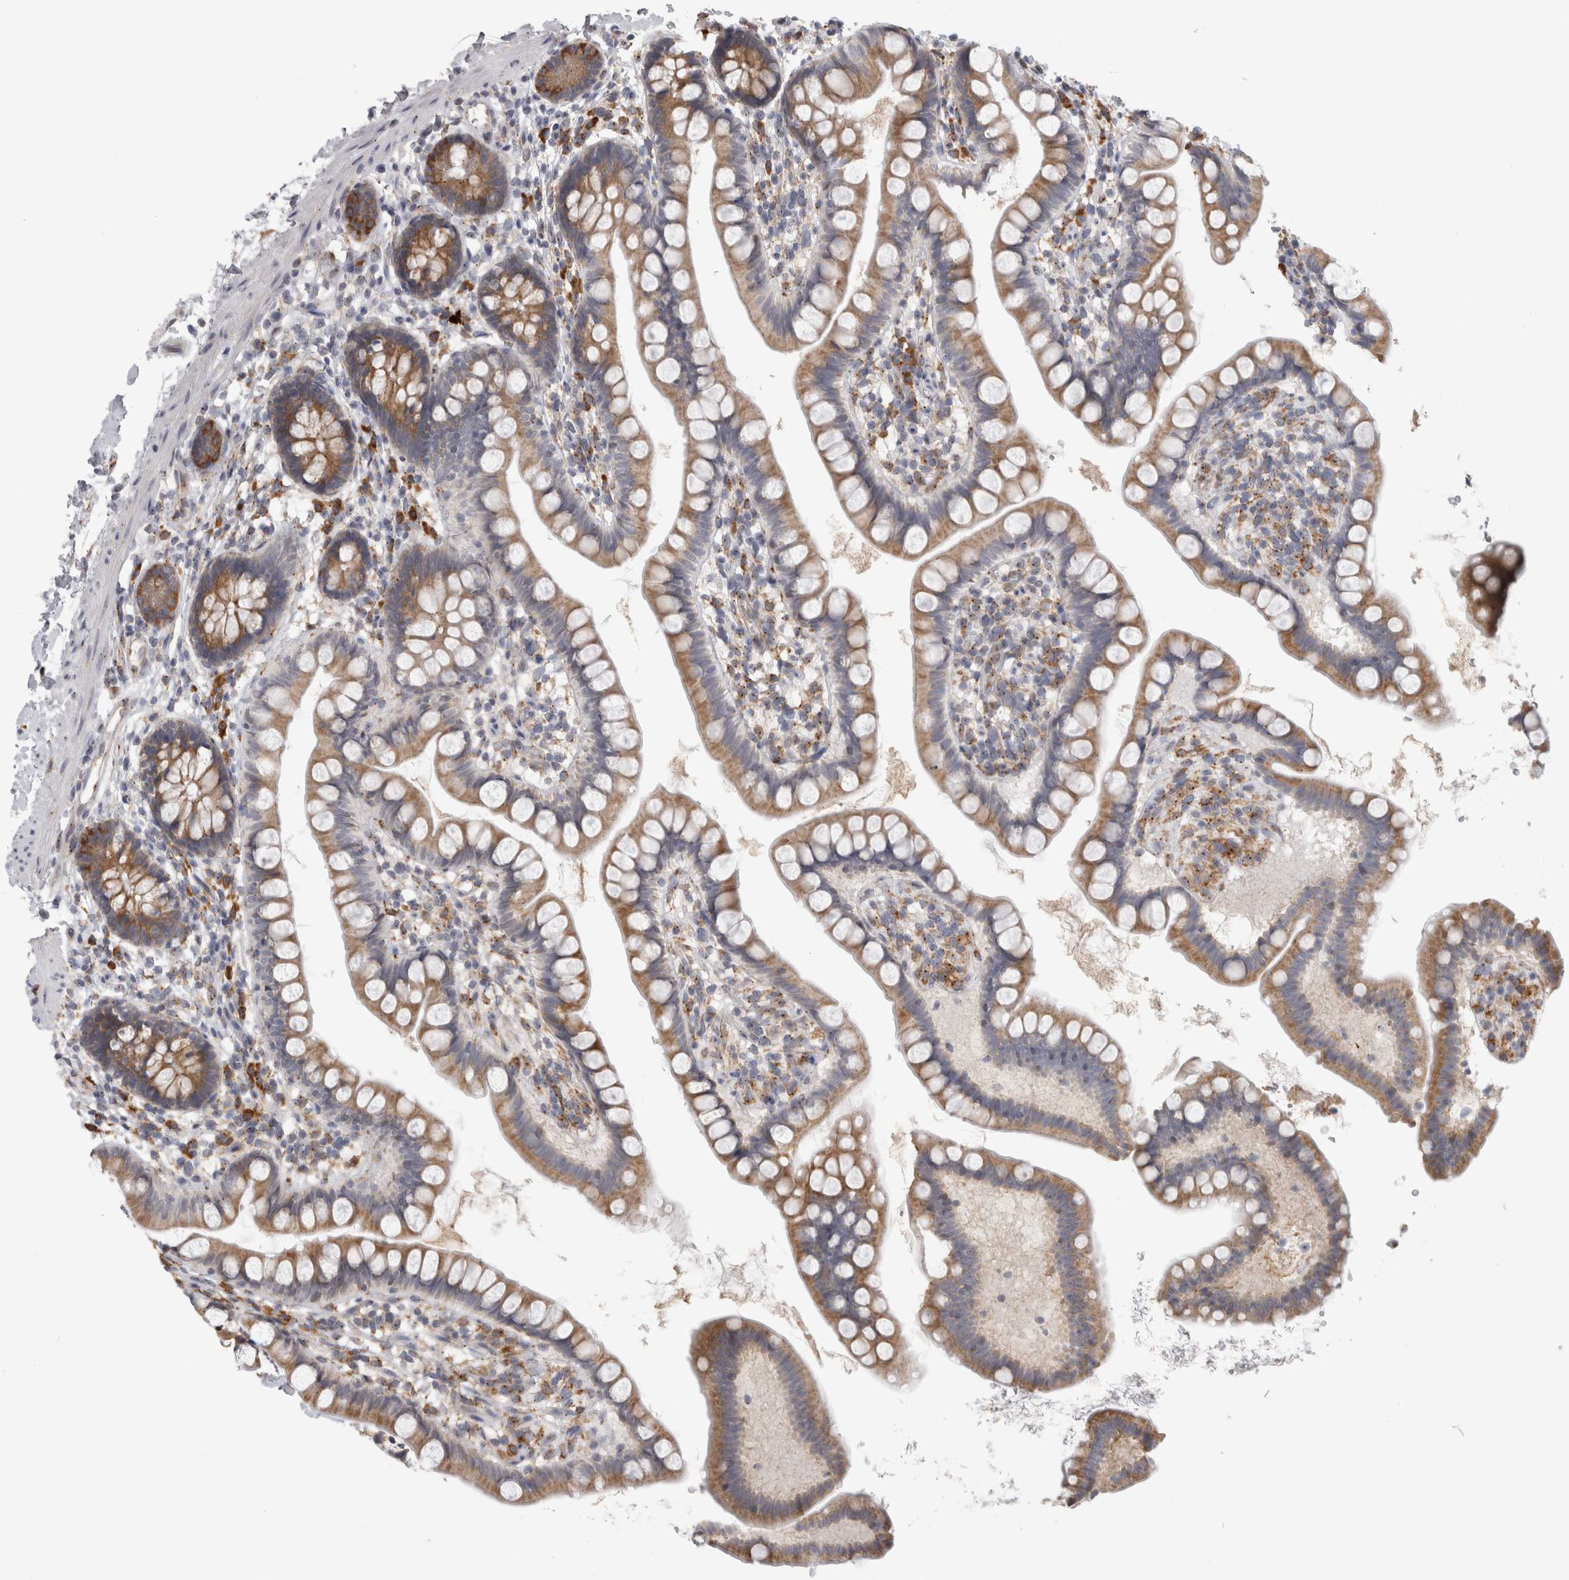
{"staining": {"intensity": "moderate", "quantity": "25%-75%", "location": "cytoplasmic/membranous"}, "tissue": "small intestine", "cell_type": "Glandular cells", "image_type": "normal", "snomed": [{"axis": "morphology", "description": "Normal tissue, NOS"}, {"axis": "topography", "description": "Small intestine"}], "caption": "Protein expression analysis of normal small intestine displays moderate cytoplasmic/membranous staining in about 25%-75% of glandular cells. Nuclei are stained in blue.", "gene": "ZNF341", "patient": {"sex": "female", "age": 84}}